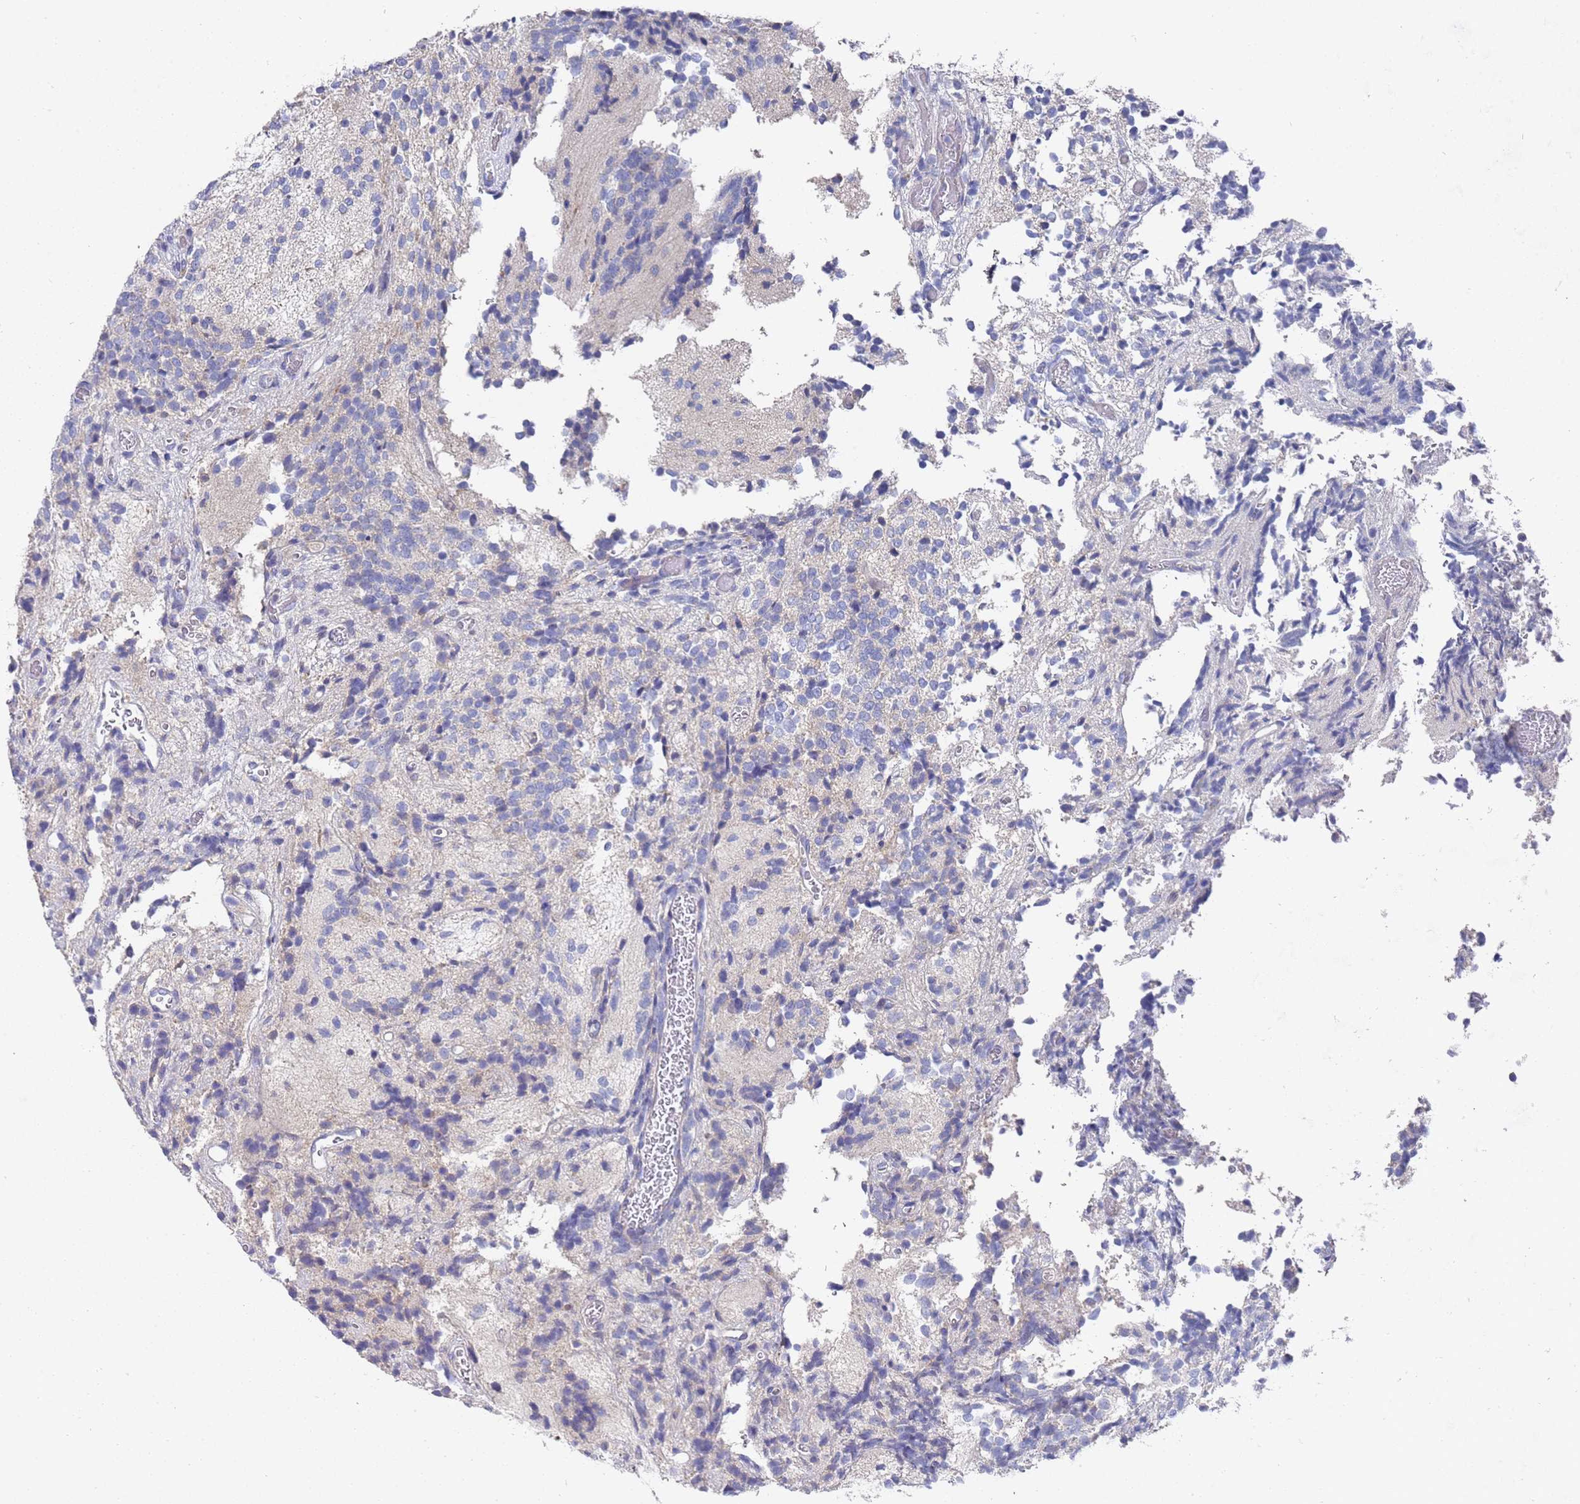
{"staining": {"intensity": "negative", "quantity": "none", "location": "none"}, "tissue": "glioma", "cell_type": "Tumor cells", "image_type": "cancer", "snomed": [{"axis": "morphology", "description": "Glioma, malignant, Low grade"}, {"axis": "topography", "description": "Brain"}], "caption": "Human malignant low-grade glioma stained for a protein using IHC reveals no positivity in tumor cells.", "gene": "NPEPPS", "patient": {"sex": "female", "age": 1}}